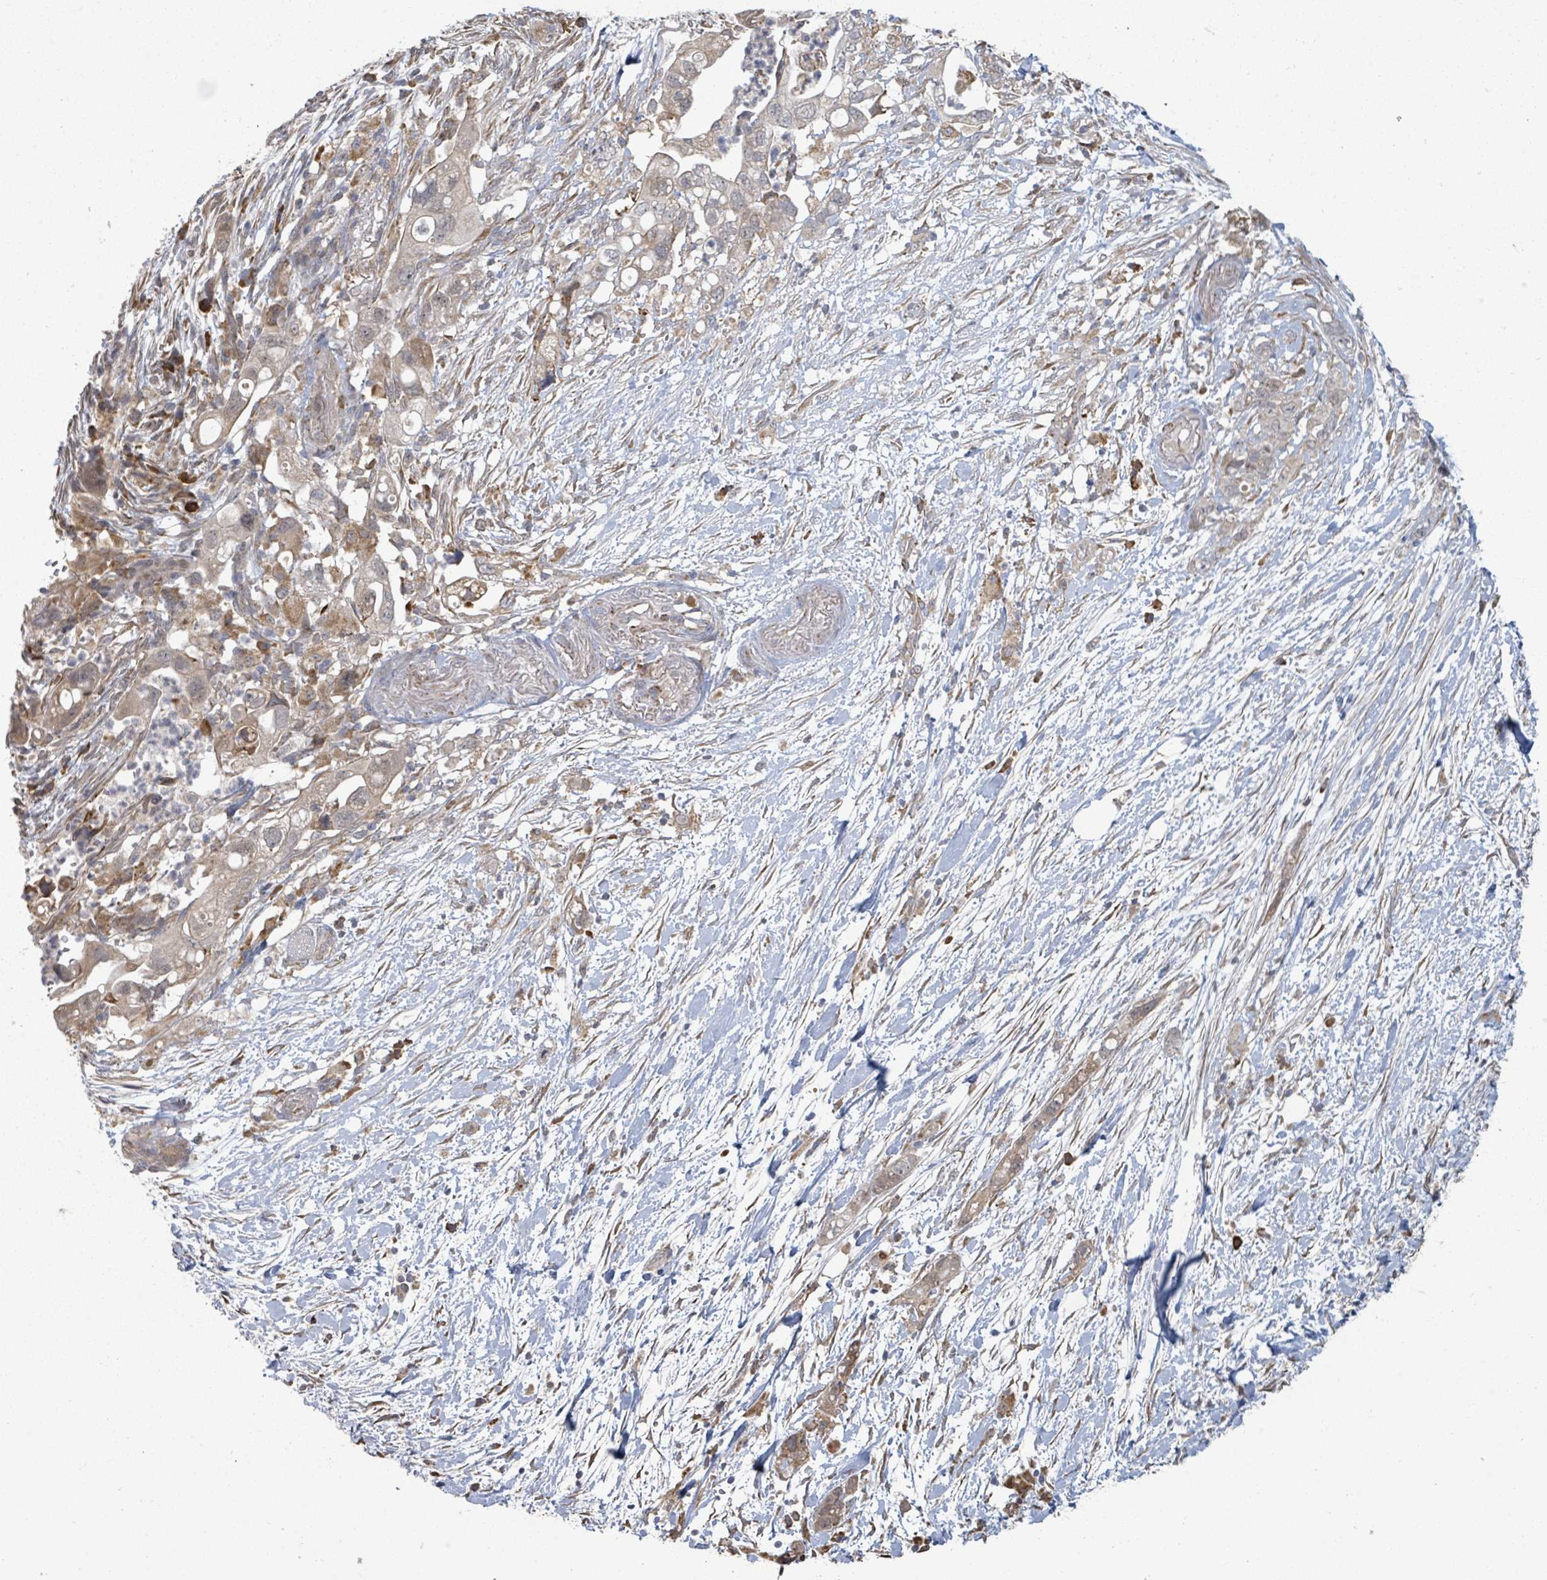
{"staining": {"intensity": "weak", "quantity": "<25%", "location": "cytoplasmic/membranous"}, "tissue": "pancreatic cancer", "cell_type": "Tumor cells", "image_type": "cancer", "snomed": [{"axis": "morphology", "description": "Adenocarcinoma, NOS"}, {"axis": "topography", "description": "Pancreas"}], "caption": "IHC micrograph of neoplastic tissue: pancreatic cancer stained with DAB (3,3'-diaminobenzidine) shows no significant protein expression in tumor cells.", "gene": "SHROOM2", "patient": {"sex": "female", "age": 72}}